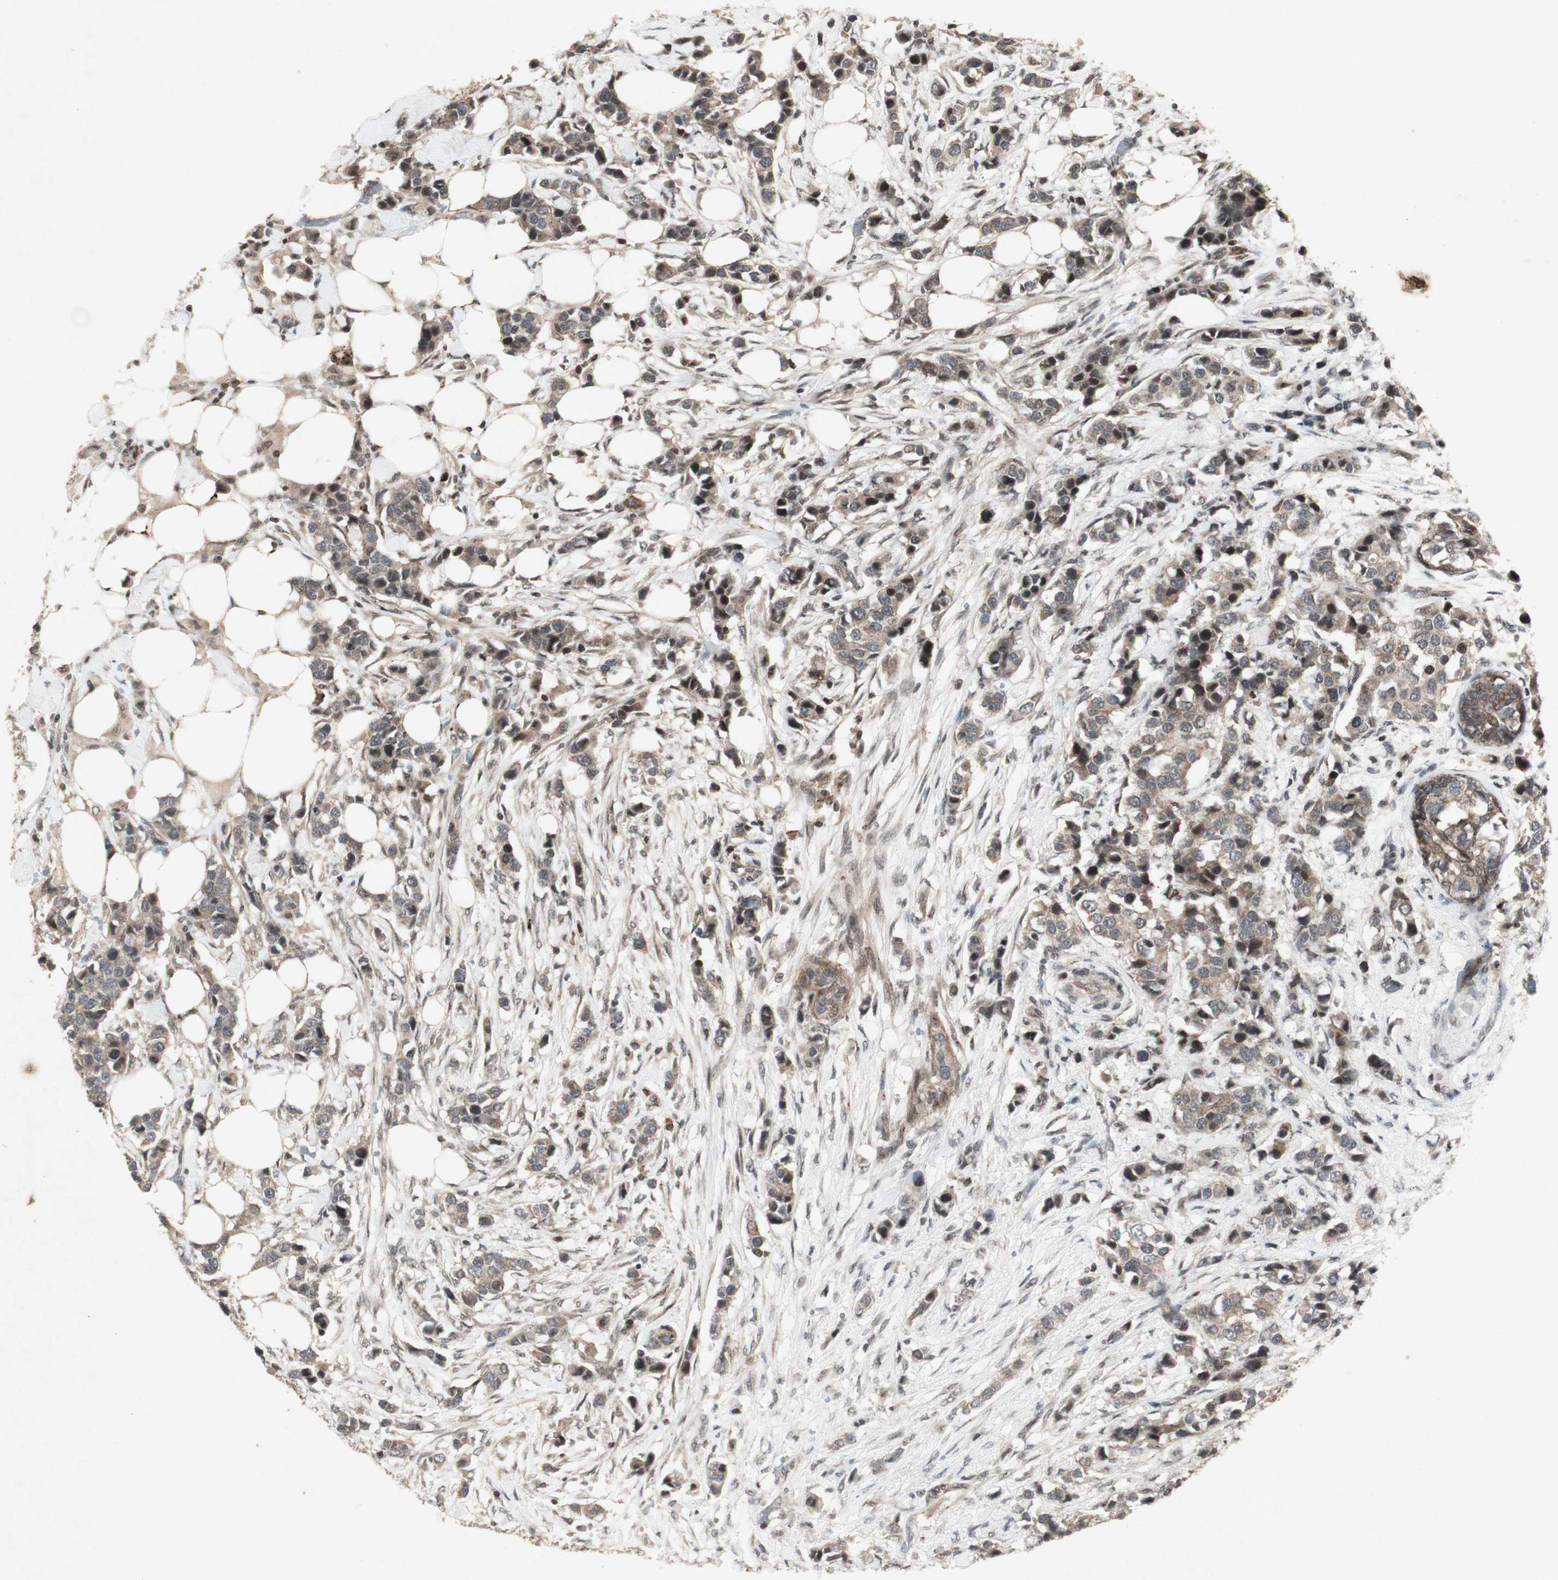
{"staining": {"intensity": "weak", "quantity": ">75%", "location": "cytoplasmic/membranous"}, "tissue": "breast cancer", "cell_type": "Tumor cells", "image_type": "cancer", "snomed": [{"axis": "morphology", "description": "Normal tissue, NOS"}, {"axis": "morphology", "description": "Duct carcinoma"}, {"axis": "topography", "description": "Breast"}], "caption": "IHC of human breast cancer exhibits low levels of weak cytoplasmic/membranous positivity in approximately >75% of tumor cells. The staining is performed using DAB brown chromogen to label protein expression. The nuclei are counter-stained blue using hematoxylin.", "gene": "PLXNA1", "patient": {"sex": "female", "age": 50}}